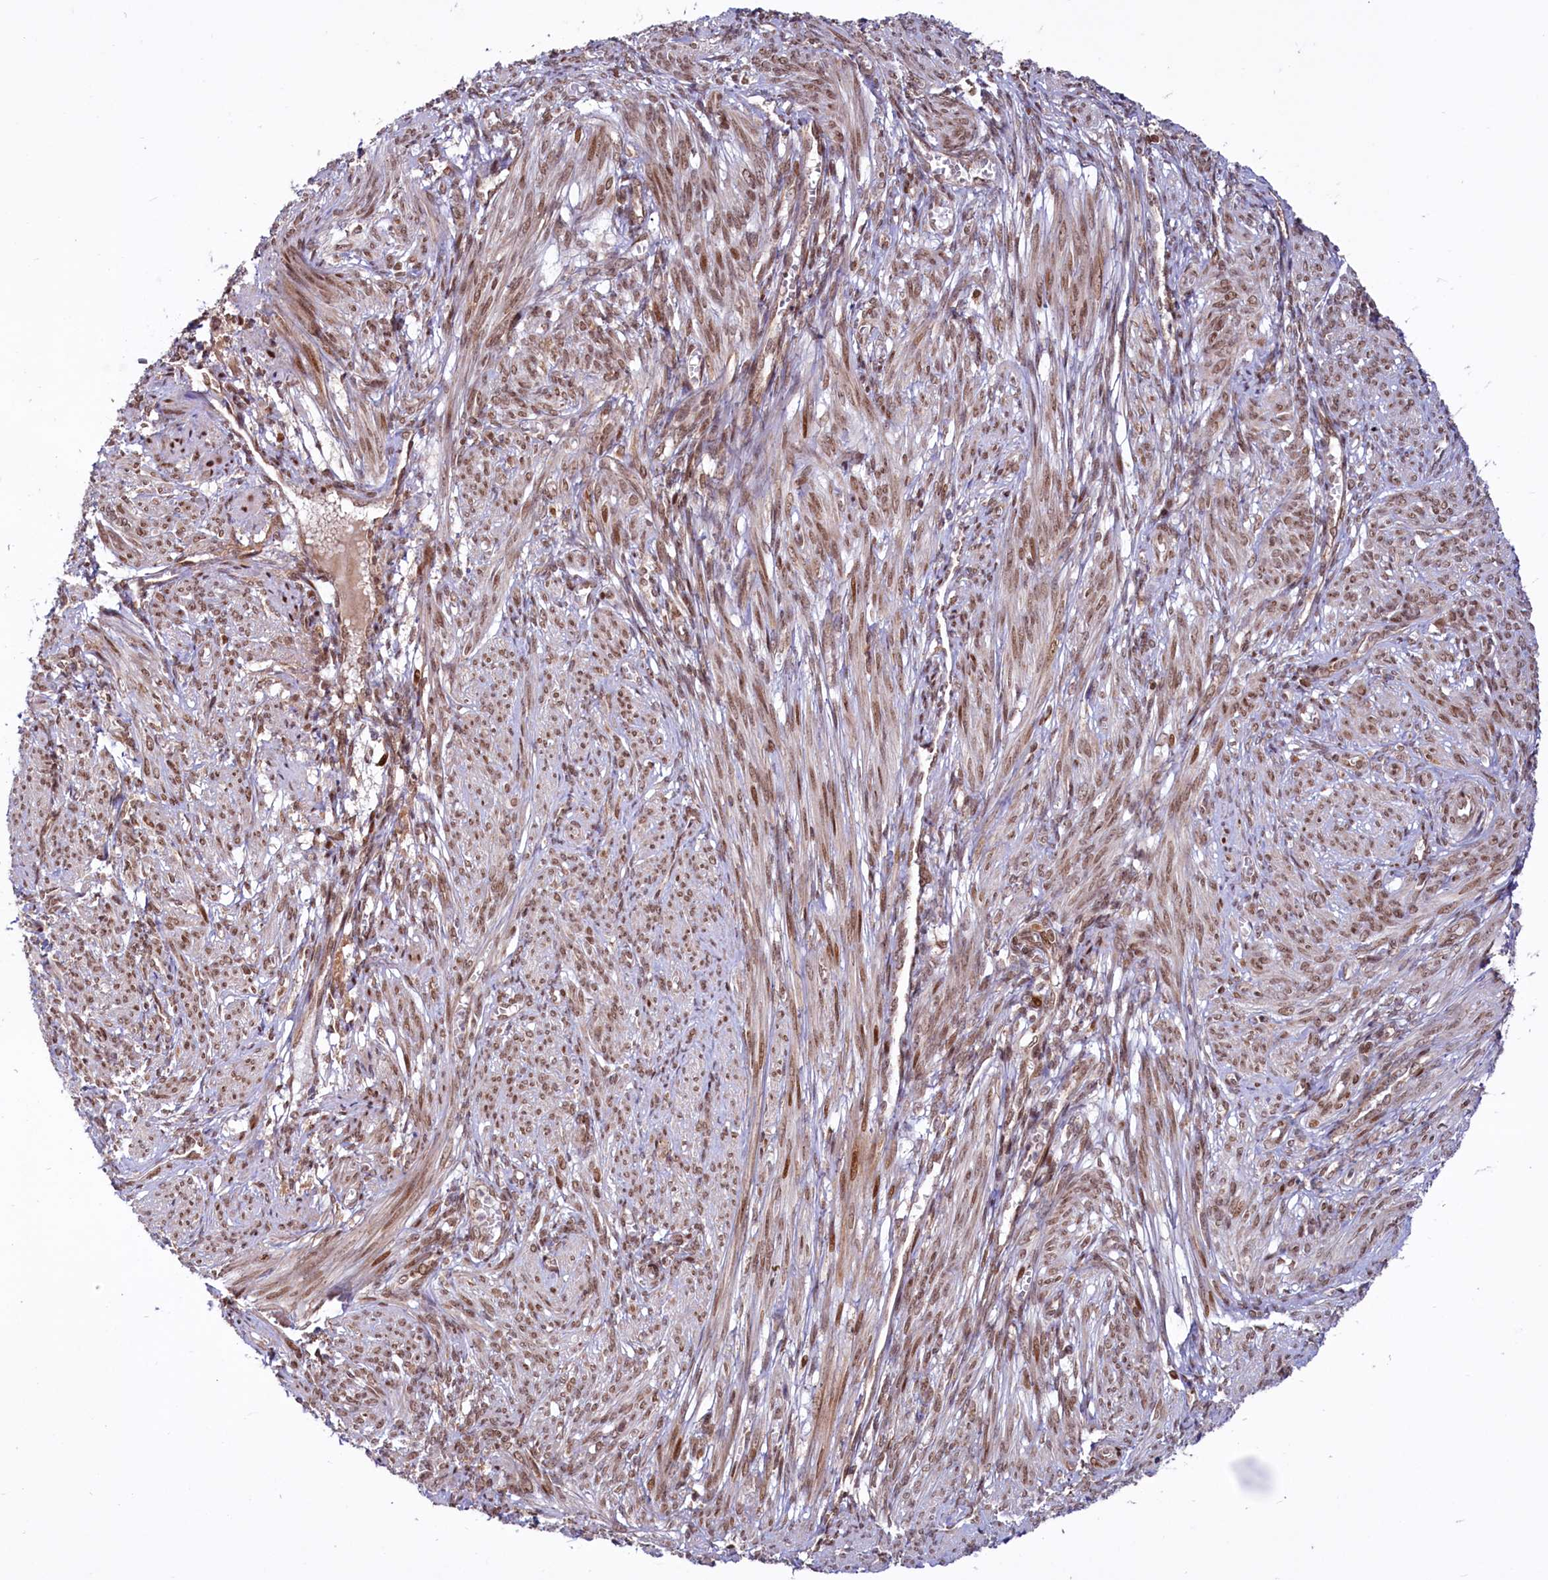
{"staining": {"intensity": "moderate", "quantity": ">75%", "location": "cytoplasmic/membranous,nuclear"}, "tissue": "smooth muscle", "cell_type": "Smooth muscle cells", "image_type": "normal", "snomed": [{"axis": "morphology", "description": "Normal tissue, NOS"}, {"axis": "topography", "description": "Smooth muscle"}], "caption": "Immunohistochemical staining of unremarkable smooth muscle exhibits >75% levels of moderate cytoplasmic/membranous,nuclear protein expression in approximately >75% of smooth muscle cells. (DAB (3,3'-diaminobenzidine) IHC with brightfield microscopy, high magnification).", "gene": "PHC3", "patient": {"sex": "female", "age": 39}}